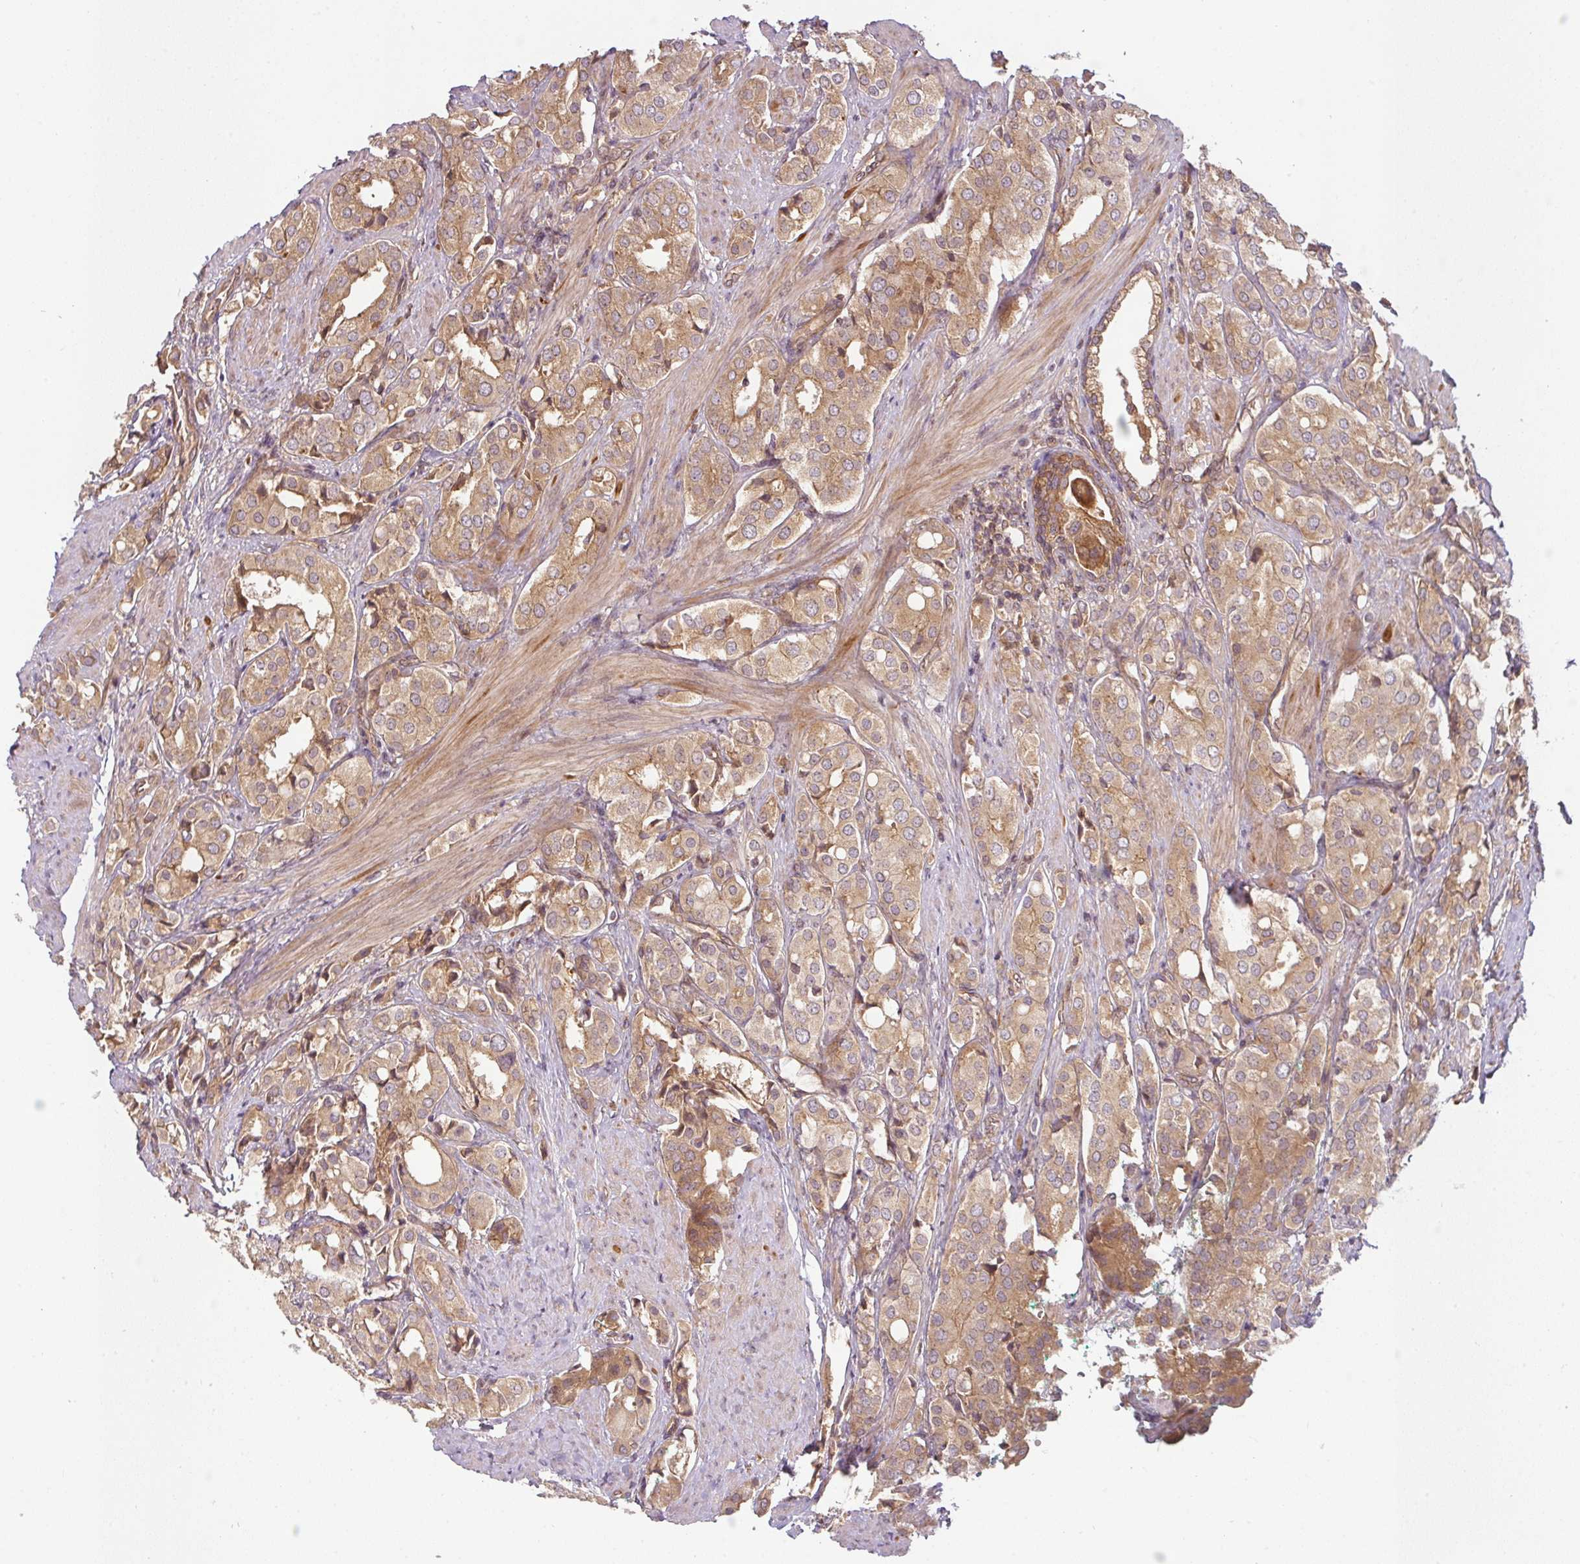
{"staining": {"intensity": "moderate", "quantity": ">75%", "location": "cytoplasmic/membranous"}, "tissue": "prostate cancer", "cell_type": "Tumor cells", "image_type": "cancer", "snomed": [{"axis": "morphology", "description": "Adenocarcinoma, High grade"}, {"axis": "topography", "description": "Prostate"}], "caption": "Immunohistochemistry histopathology image of neoplastic tissue: adenocarcinoma (high-grade) (prostate) stained using immunohistochemistry shows medium levels of moderate protein expression localized specifically in the cytoplasmic/membranous of tumor cells, appearing as a cytoplasmic/membranous brown color.", "gene": "RNF31", "patient": {"sex": "male", "age": 71}}